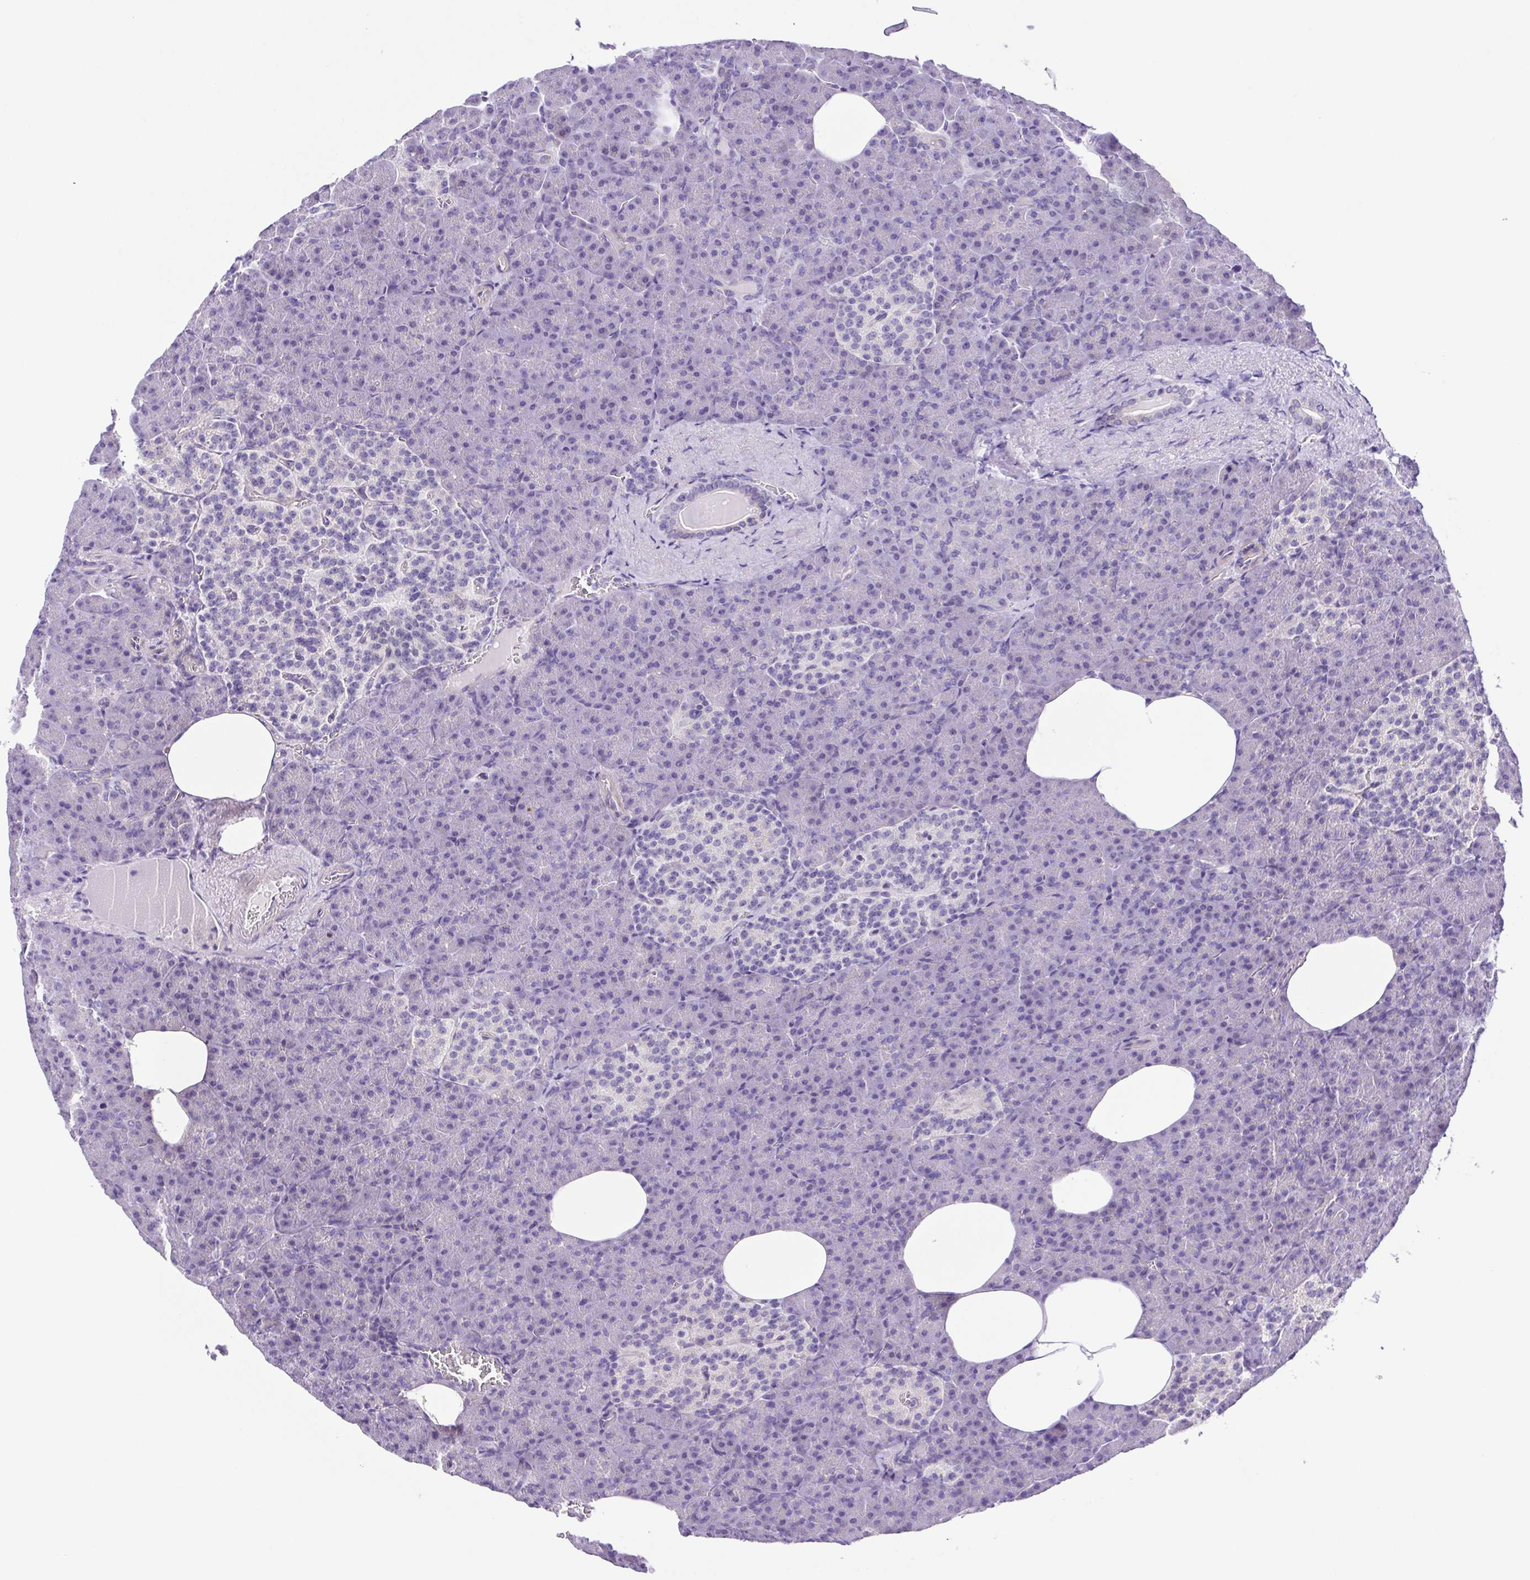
{"staining": {"intensity": "negative", "quantity": "none", "location": "none"}, "tissue": "pancreas", "cell_type": "Exocrine glandular cells", "image_type": "normal", "snomed": [{"axis": "morphology", "description": "Normal tissue, NOS"}, {"axis": "topography", "description": "Pancreas"}], "caption": "High power microscopy histopathology image of an immunohistochemistry (IHC) histopathology image of unremarkable pancreas, revealing no significant staining in exocrine glandular cells. Nuclei are stained in blue.", "gene": "ISM2", "patient": {"sex": "female", "age": 74}}